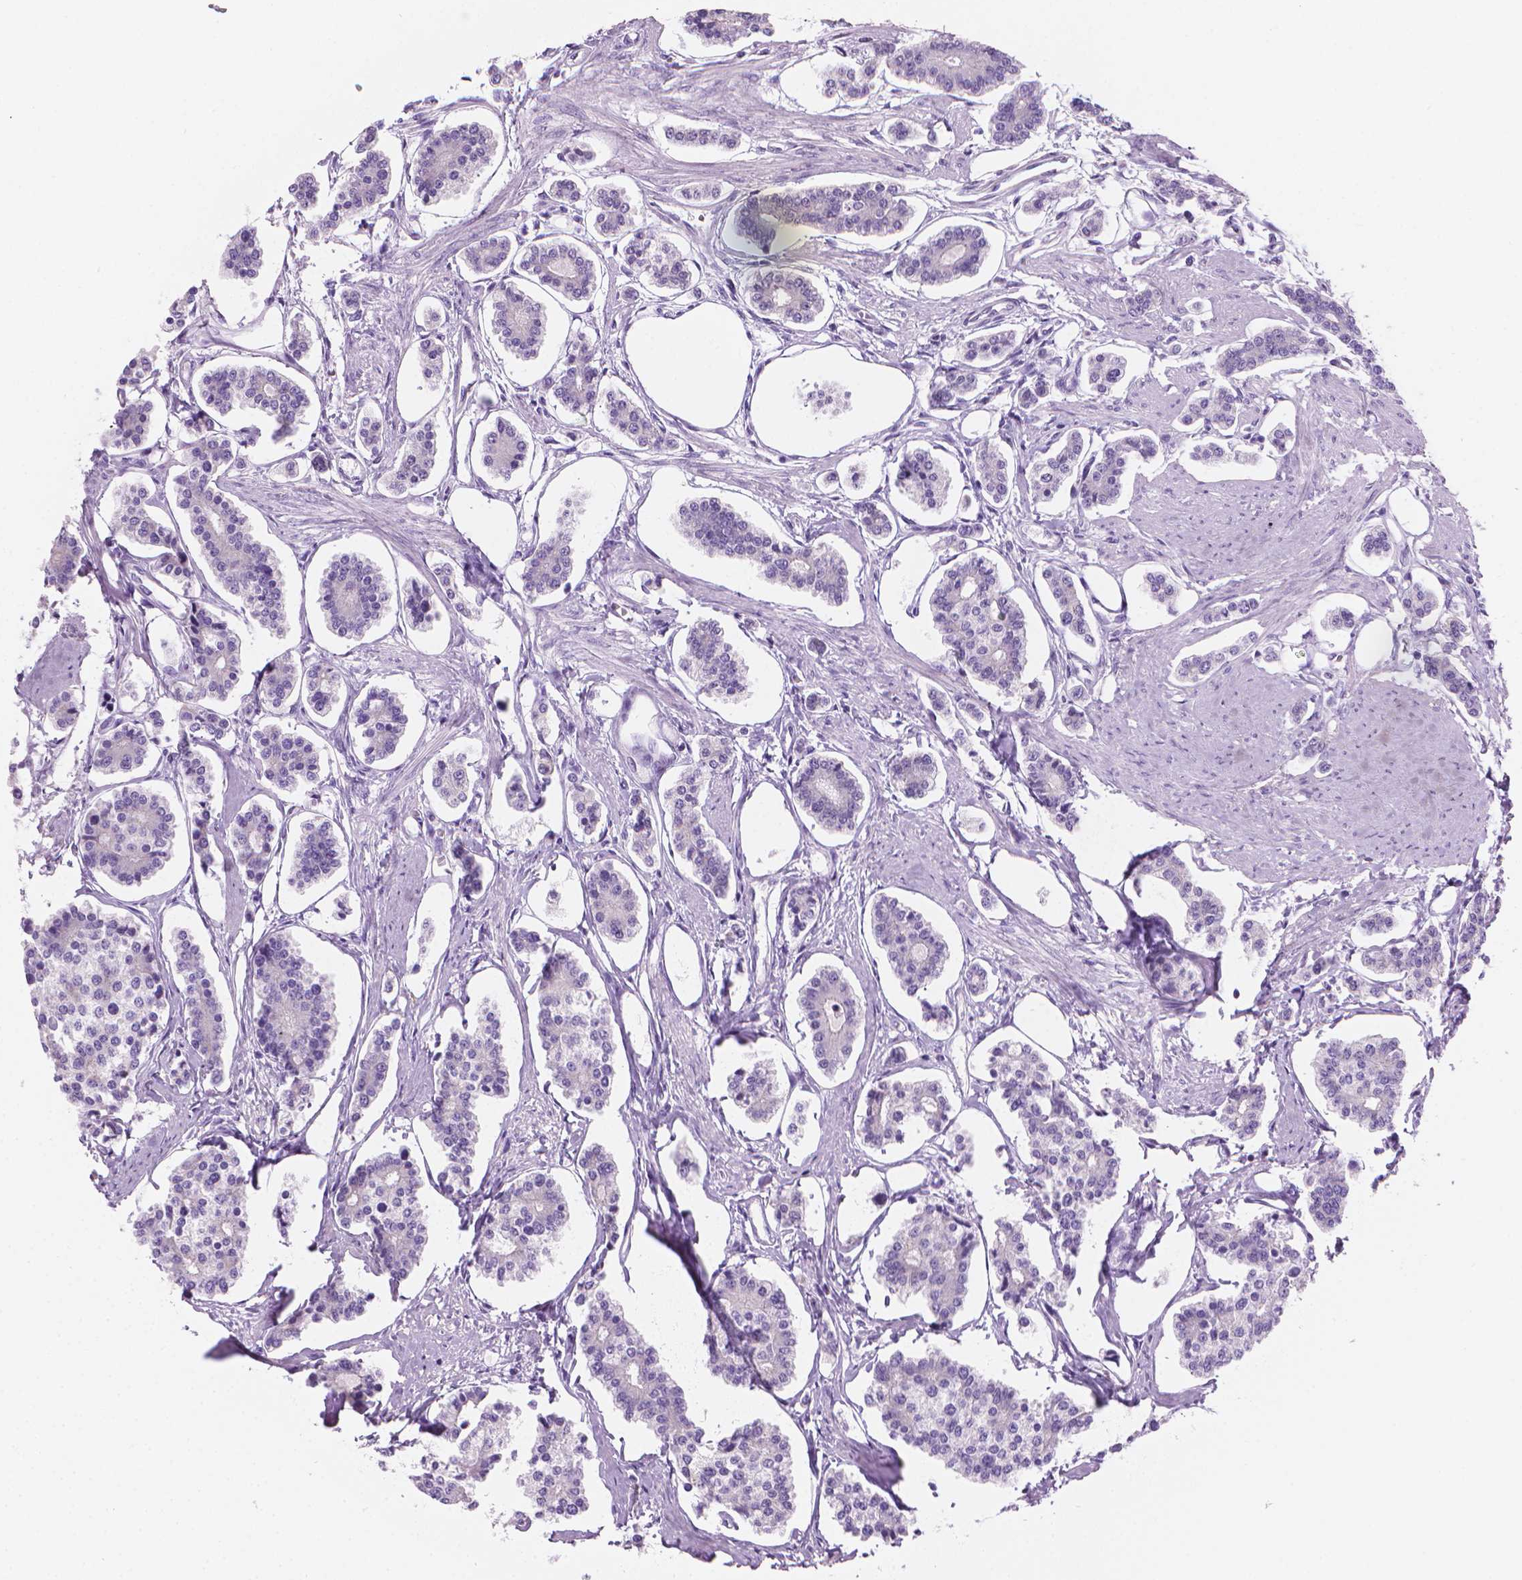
{"staining": {"intensity": "negative", "quantity": "none", "location": "none"}, "tissue": "carcinoid", "cell_type": "Tumor cells", "image_type": "cancer", "snomed": [{"axis": "morphology", "description": "Carcinoid, malignant, NOS"}, {"axis": "topography", "description": "Small intestine"}], "caption": "Protein analysis of malignant carcinoid exhibits no significant positivity in tumor cells.", "gene": "TTC29", "patient": {"sex": "female", "age": 65}}